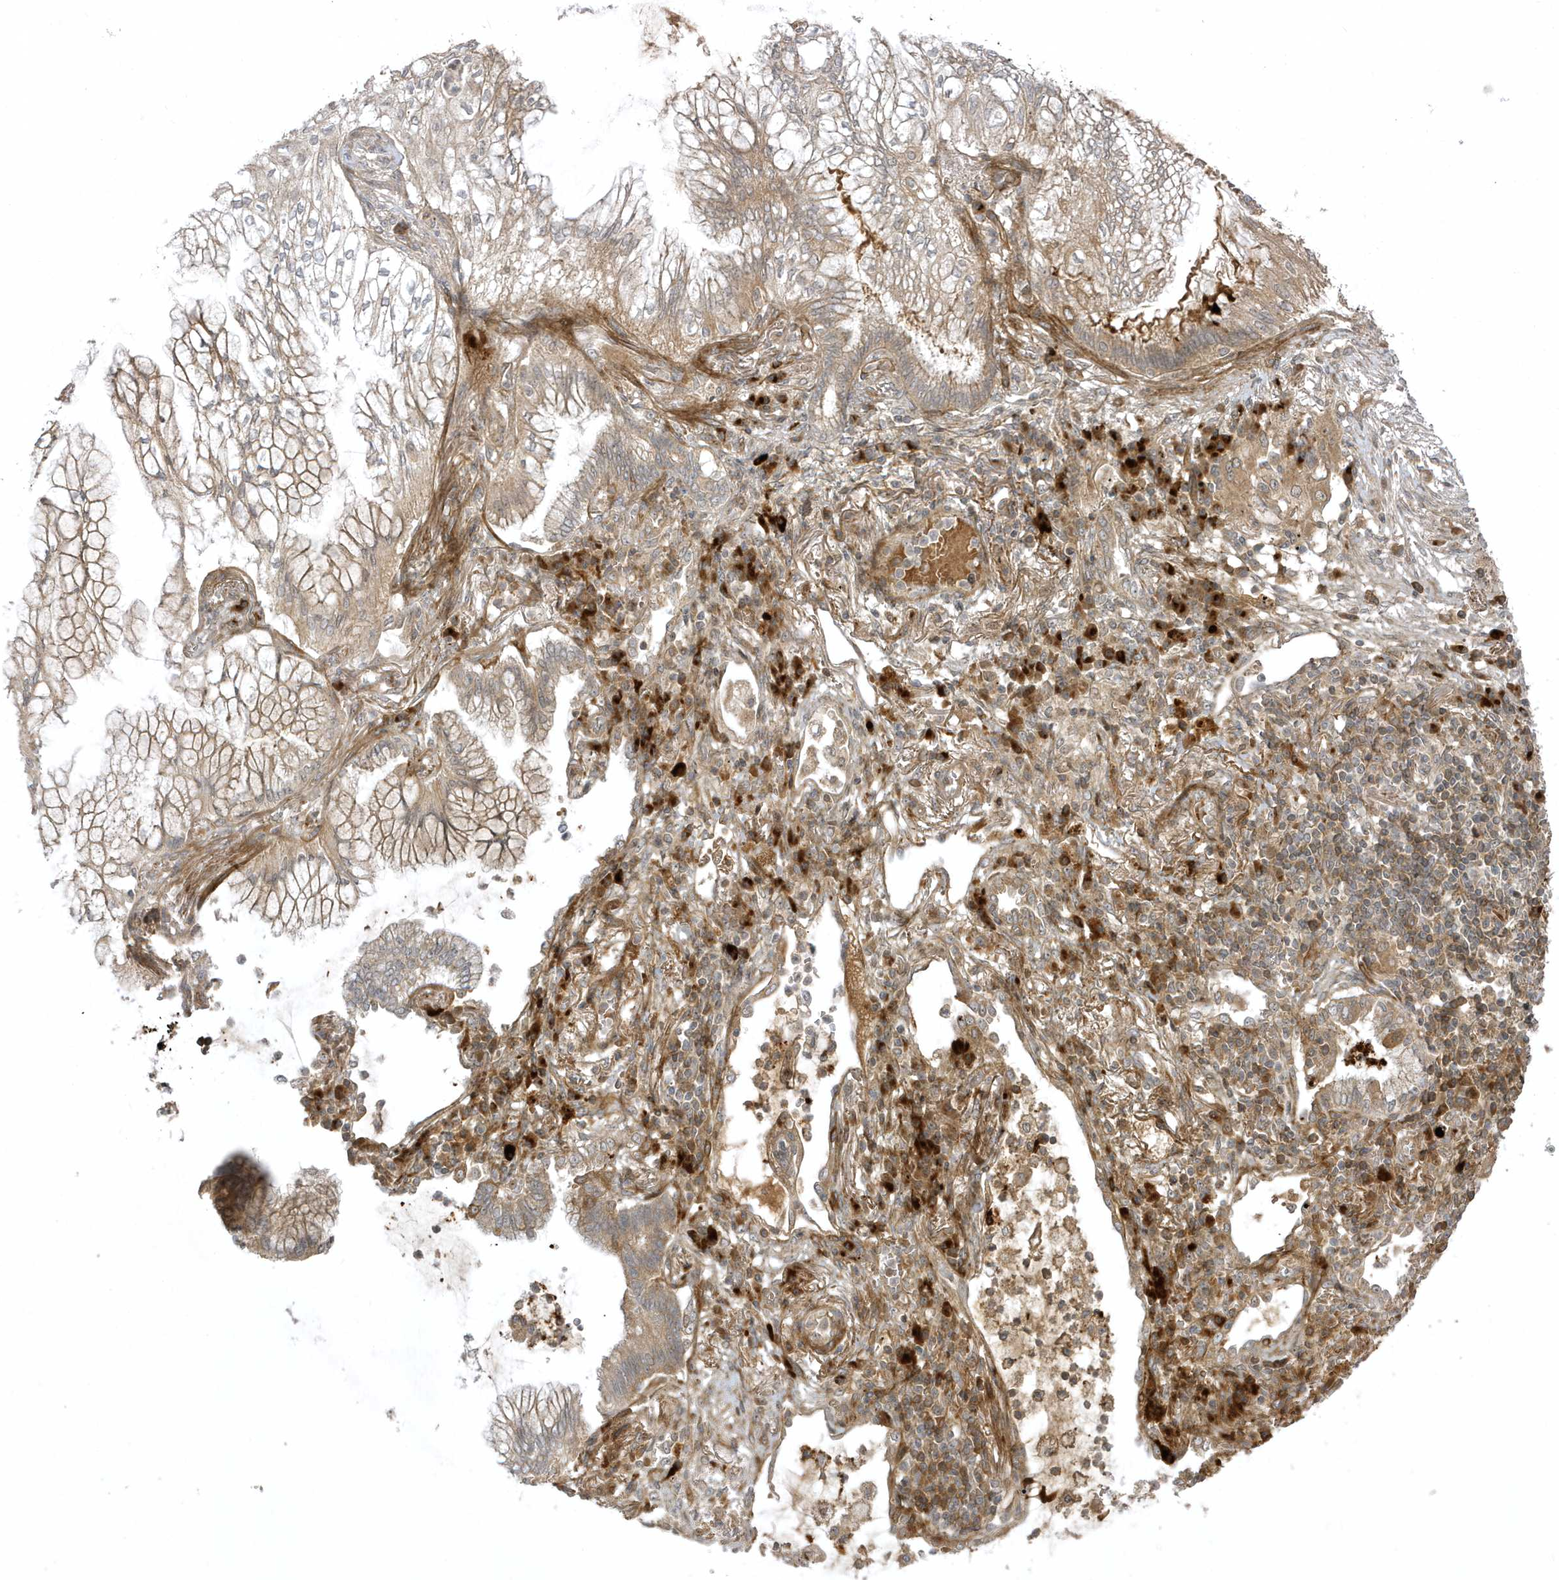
{"staining": {"intensity": "weak", "quantity": ">75%", "location": "cytoplasmic/membranous"}, "tissue": "lung cancer", "cell_type": "Tumor cells", "image_type": "cancer", "snomed": [{"axis": "morphology", "description": "Adenocarcinoma, NOS"}, {"axis": "topography", "description": "Lung"}], "caption": "Protein expression by immunohistochemistry shows weak cytoplasmic/membranous staining in about >75% of tumor cells in lung cancer (adenocarcinoma). The staining was performed using DAB (3,3'-diaminobenzidine) to visualize the protein expression in brown, while the nuclei were stained in blue with hematoxylin (Magnification: 20x).", "gene": "FAM83C", "patient": {"sex": "female", "age": 70}}